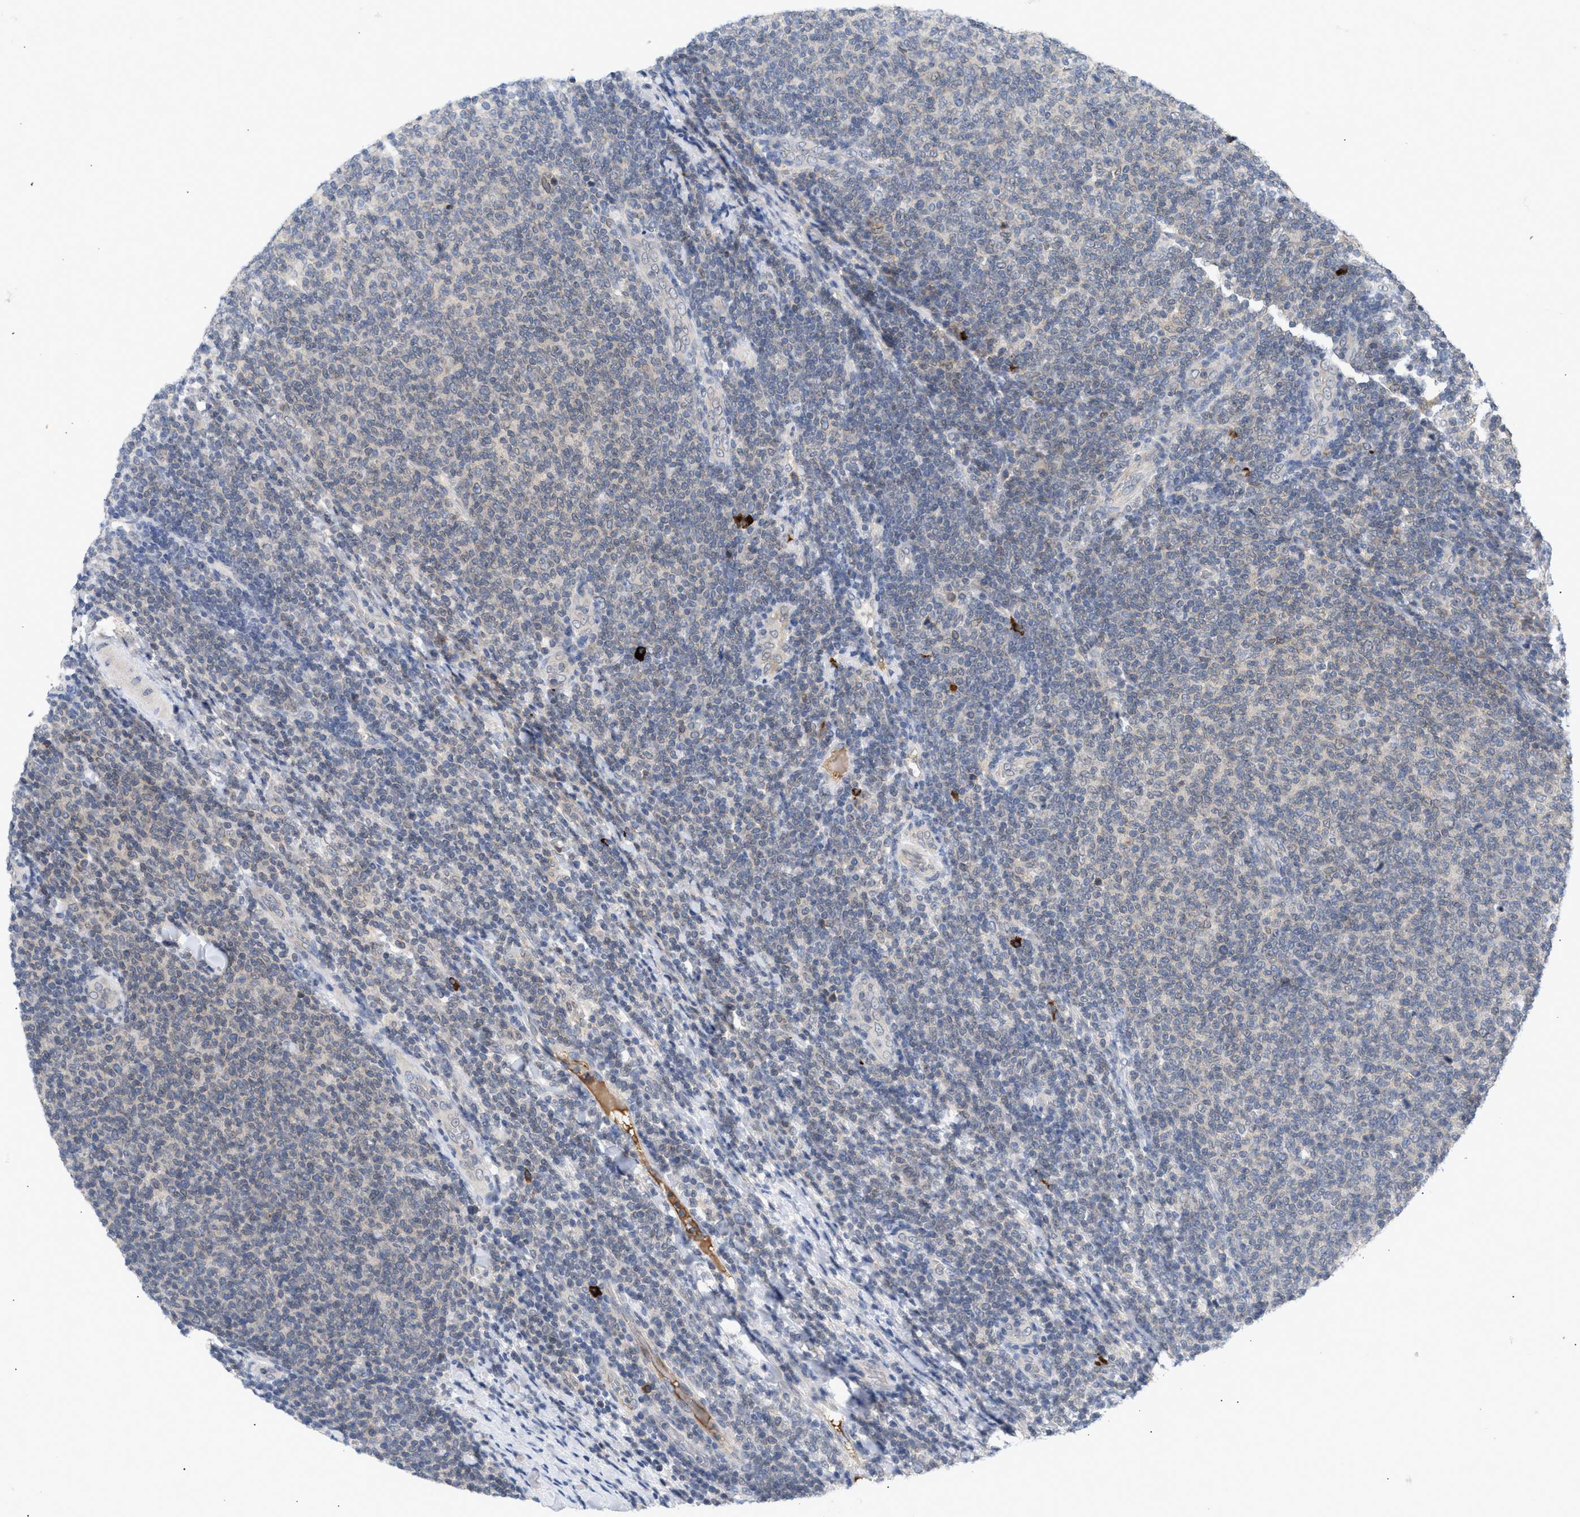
{"staining": {"intensity": "negative", "quantity": "none", "location": "none"}, "tissue": "lymphoma", "cell_type": "Tumor cells", "image_type": "cancer", "snomed": [{"axis": "morphology", "description": "Malignant lymphoma, non-Hodgkin's type, Low grade"}, {"axis": "topography", "description": "Lymph node"}], "caption": "An IHC histopathology image of malignant lymphoma, non-Hodgkin's type (low-grade) is shown. There is no staining in tumor cells of malignant lymphoma, non-Hodgkin's type (low-grade).", "gene": "NUP62", "patient": {"sex": "male", "age": 66}}